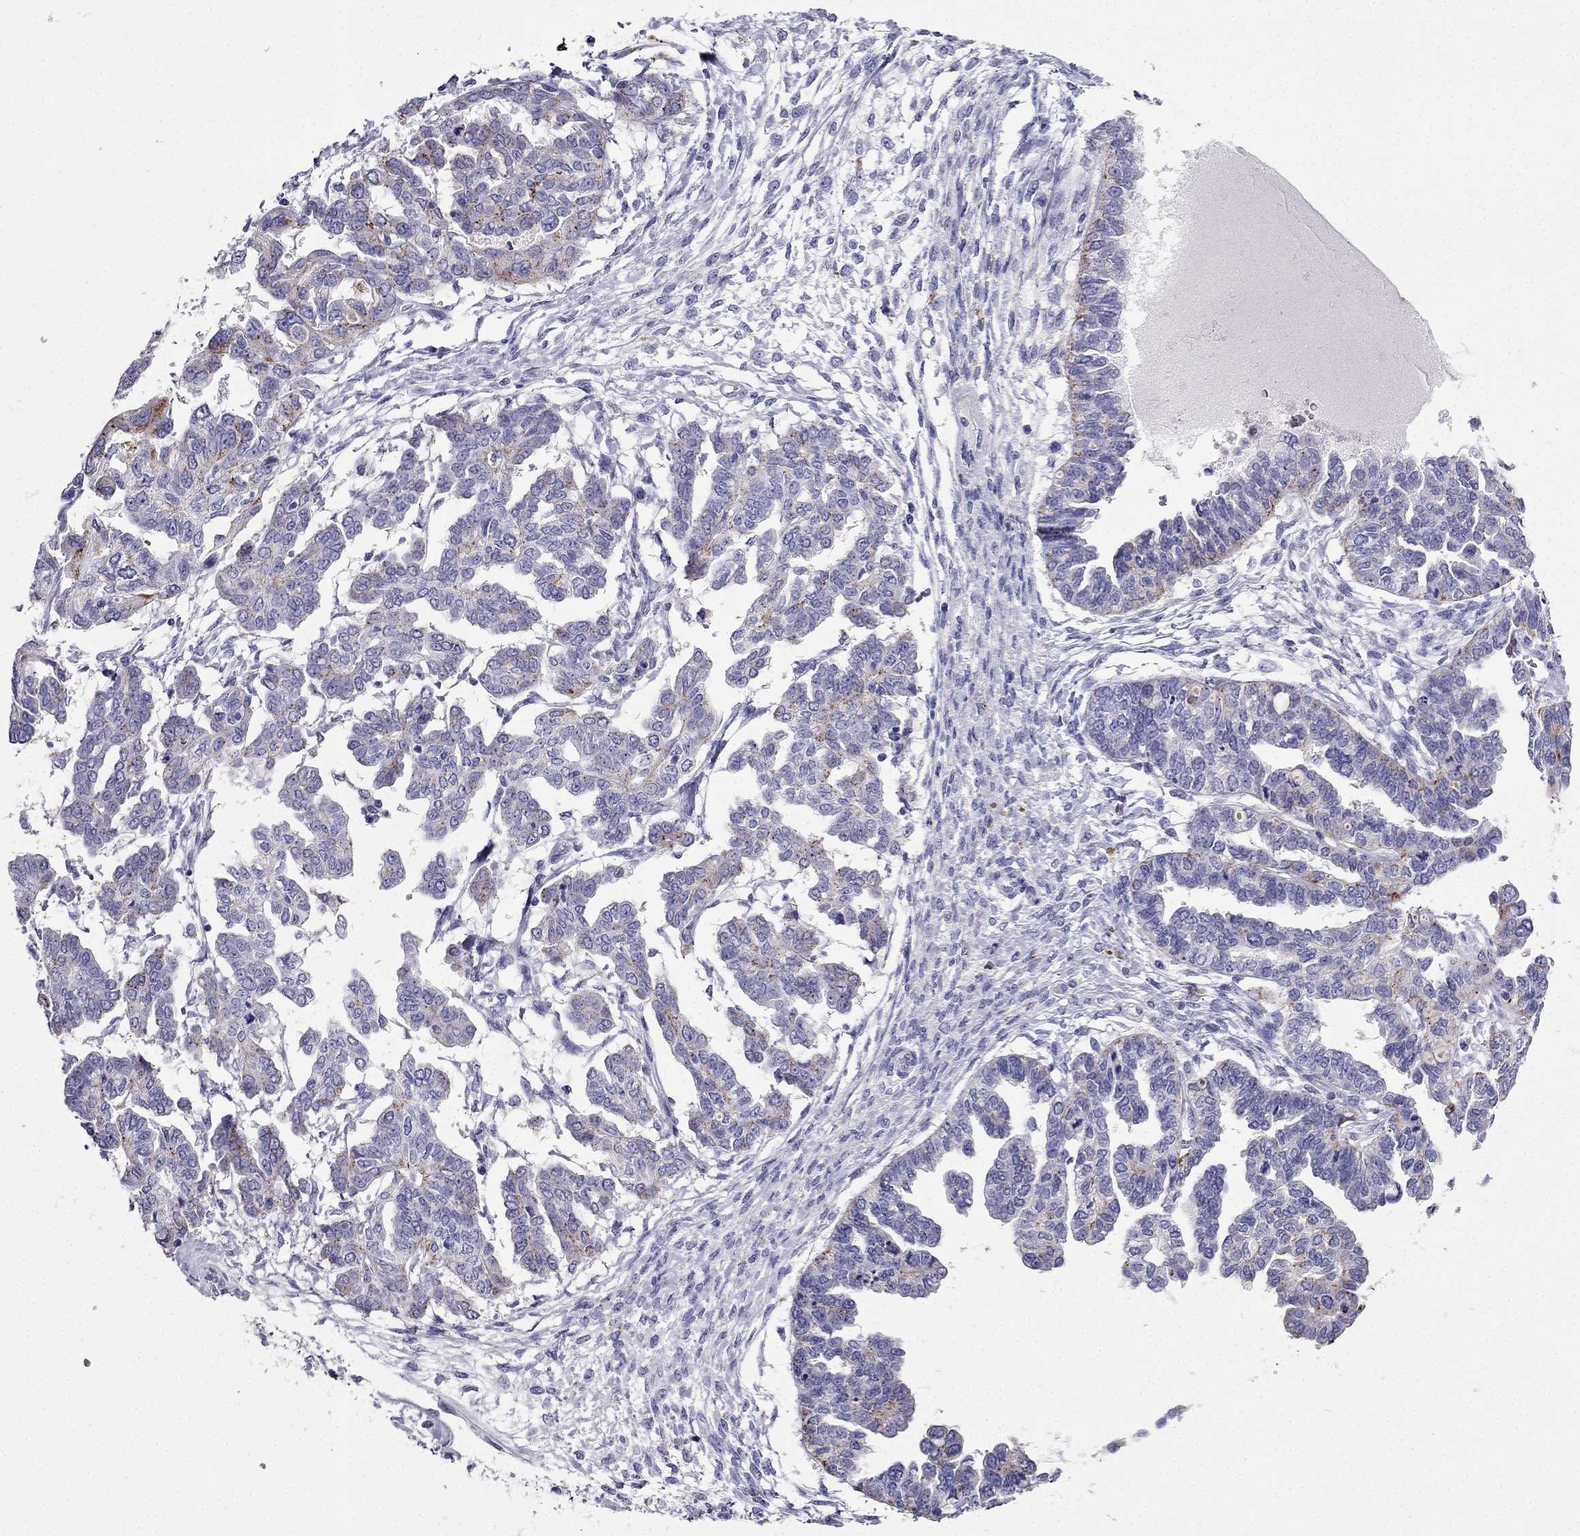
{"staining": {"intensity": "weak", "quantity": "<25%", "location": "cytoplasmic/membranous"}, "tissue": "ovarian cancer", "cell_type": "Tumor cells", "image_type": "cancer", "snomed": [{"axis": "morphology", "description": "Cystadenocarcinoma, serous, NOS"}, {"axis": "topography", "description": "Ovary"}], "caption": "This is an immunohistochemistry photomicrograph of ovarian cancer. There is no staining in tumor cells.", "gene": "PTH", "patient": {"sex": "female", "age": 53}}